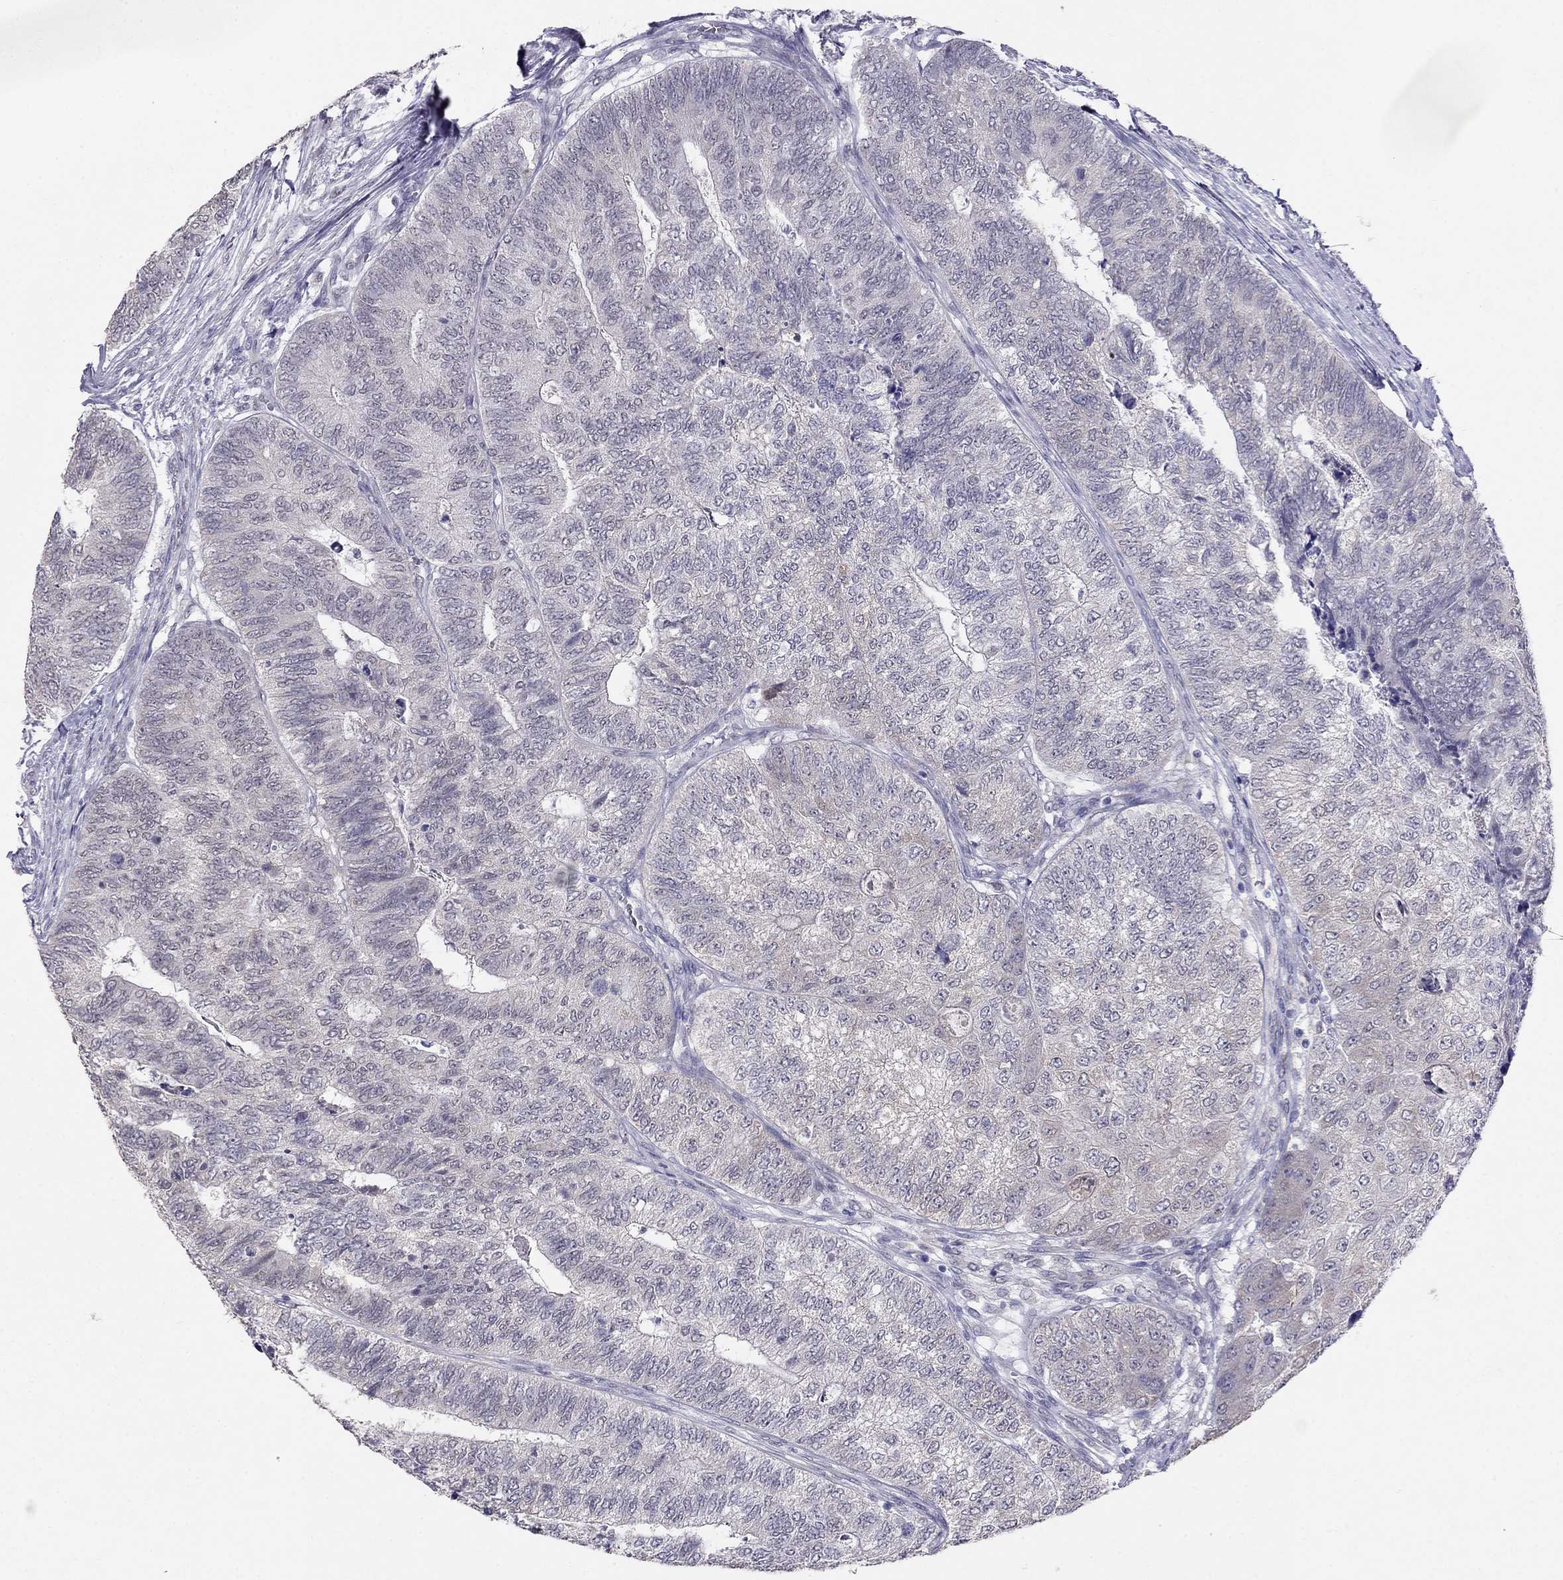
{"staining": {"intensity": "negative", "quantity": "none", "location": "none"}, "tissue": "colorectal cancer", "cell_type": "Tumor cells", "image_type": "cancer", "snomed": [{"axis": "morphology", "description": "Adenocarcinoma, NOS"}, {"axis": "topography", "description": "Colon"}], "caption": "Immunohistochemistry (IHC) micrograph of colorectal cancer stained for a protein (brown), which displays no positivity in tumor cells.", "gene": "MYO3B", "patient": {"sex": "female", "age": 67}}